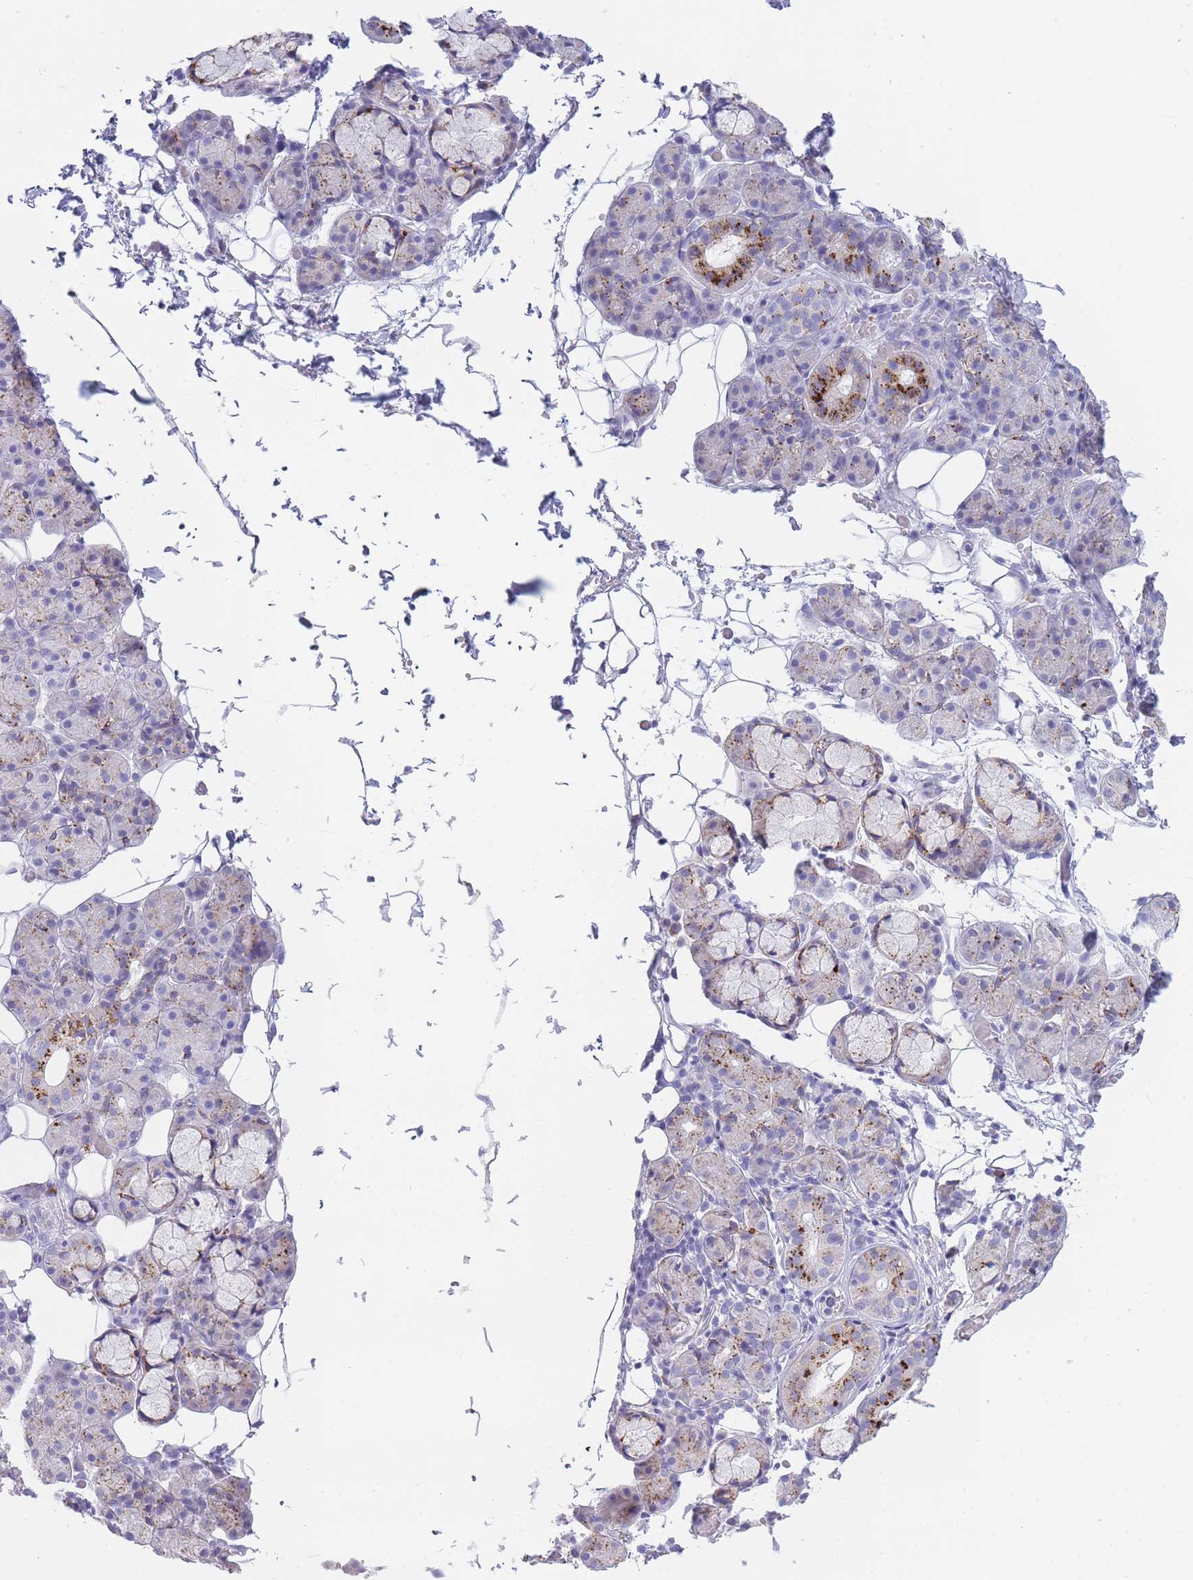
{"staining": {"intensity": "strong", "quantity": "<25%", "location": "cytoplasmic/membranous"}, "tissue": "salivary gland", "cell_type": "Glandular cells", "image_type": "normal", "snomed": [{"axis": "morphology", "description": "Normal tissue, NOS"}, {"axis": "topography", "description": "Salivary gland"}], "caption": "Protein analysis of unremarkable salivary gland displays strong cytoplasmic/membranous staining in approximately <25% of glandular cells. (DAB = brown stain, brightfield microscopy at high magnification).", "gene": "GAA", "patient": {"sex": "male", "age": 63}}